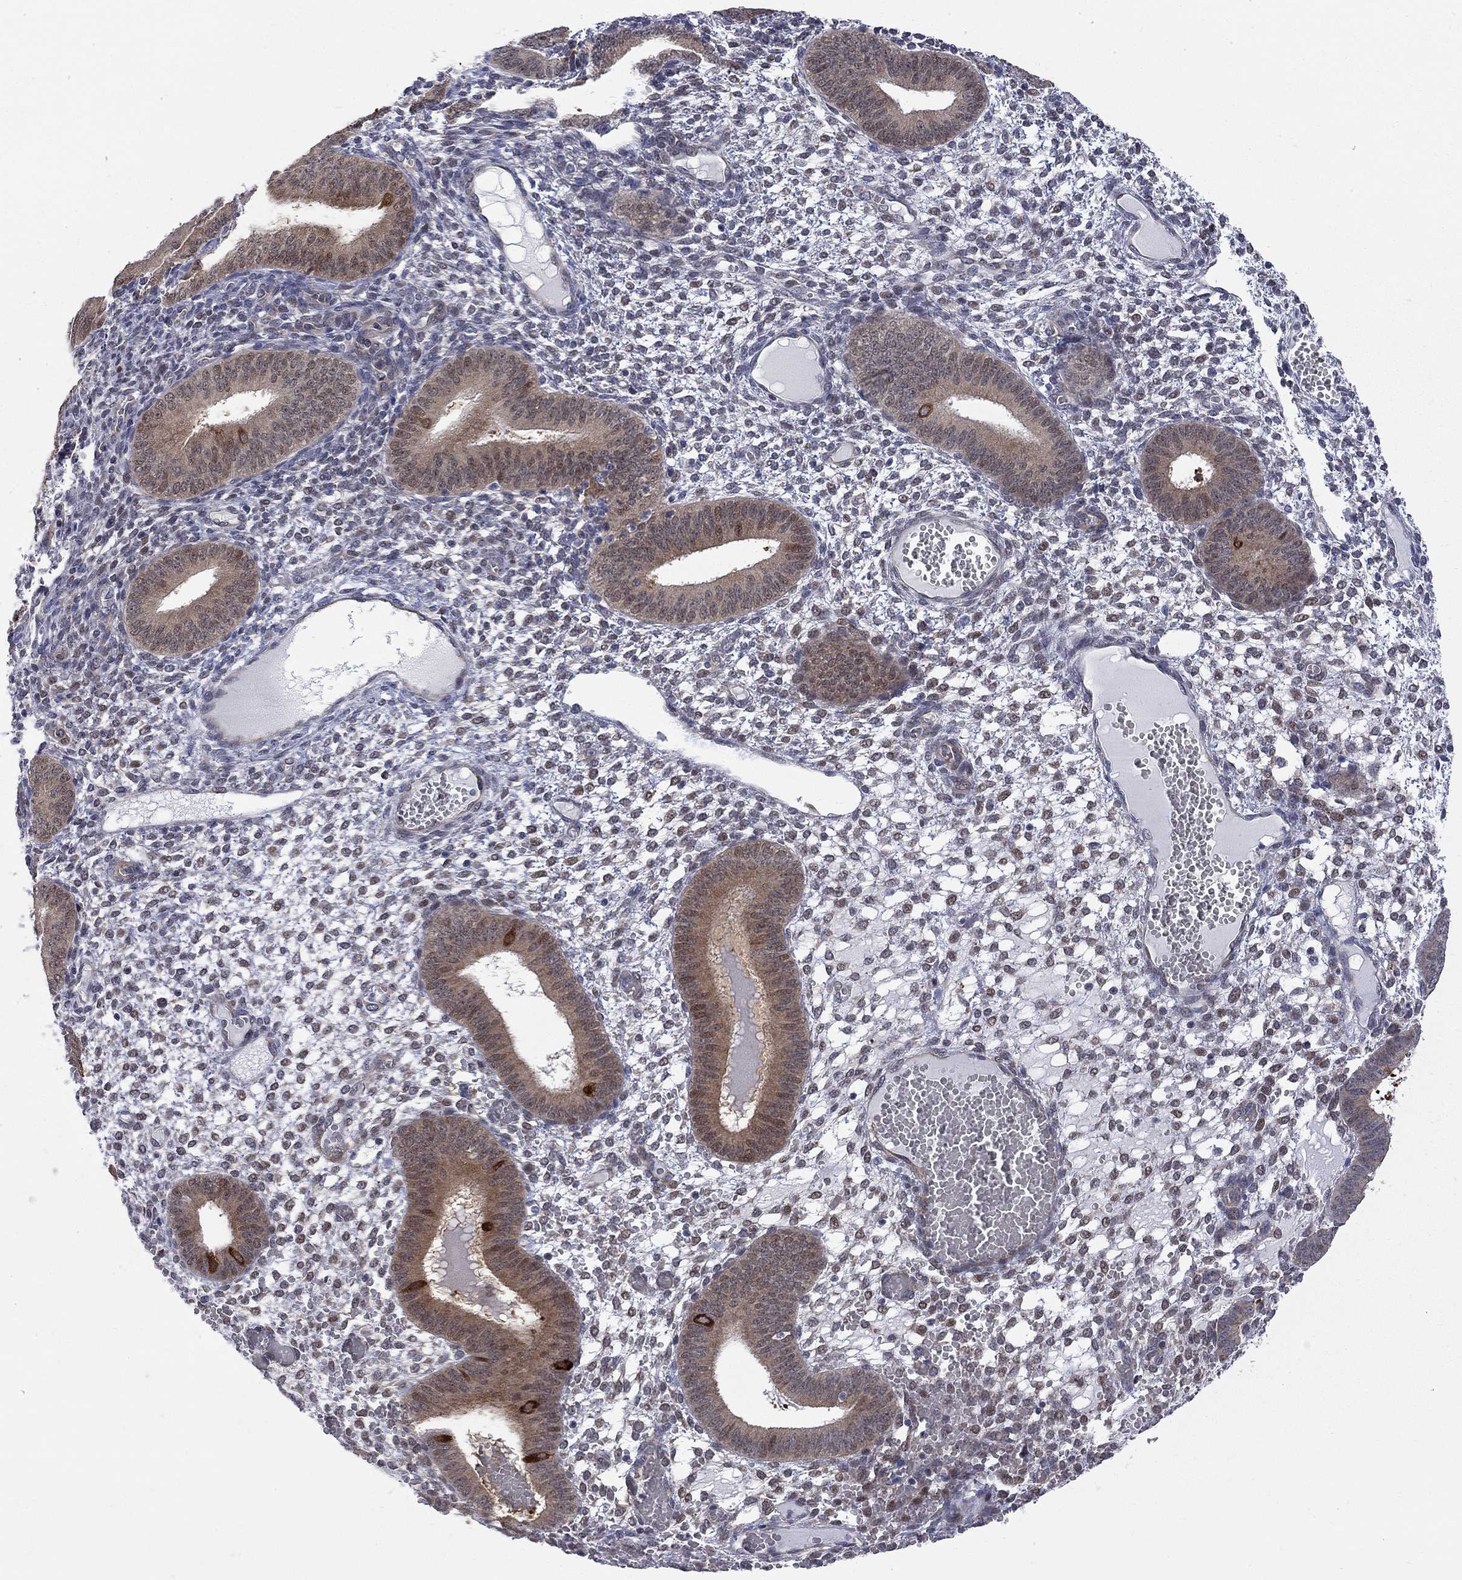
{"staining": {"intensity": "negative", "quantity": "none", "location": "none"}, "tissue": "endometrium", "cell_type": "Cells in endometrial stroma", "image_type": "normal", "snomed": [{"axis": "morphology", "description": "Normal tissue, NOS"}, {"axis": "topography", "description": "Endometrium"}], "caption": "Protein analysis of benign endometrium shows no significant expression in cells in endometrial stroma. (DAB immunohistochemistry (IHC) with hematoxylin counter stain).", "gene": "ENSG00000255639", "patient": {"sex": "female", "age": 42}}